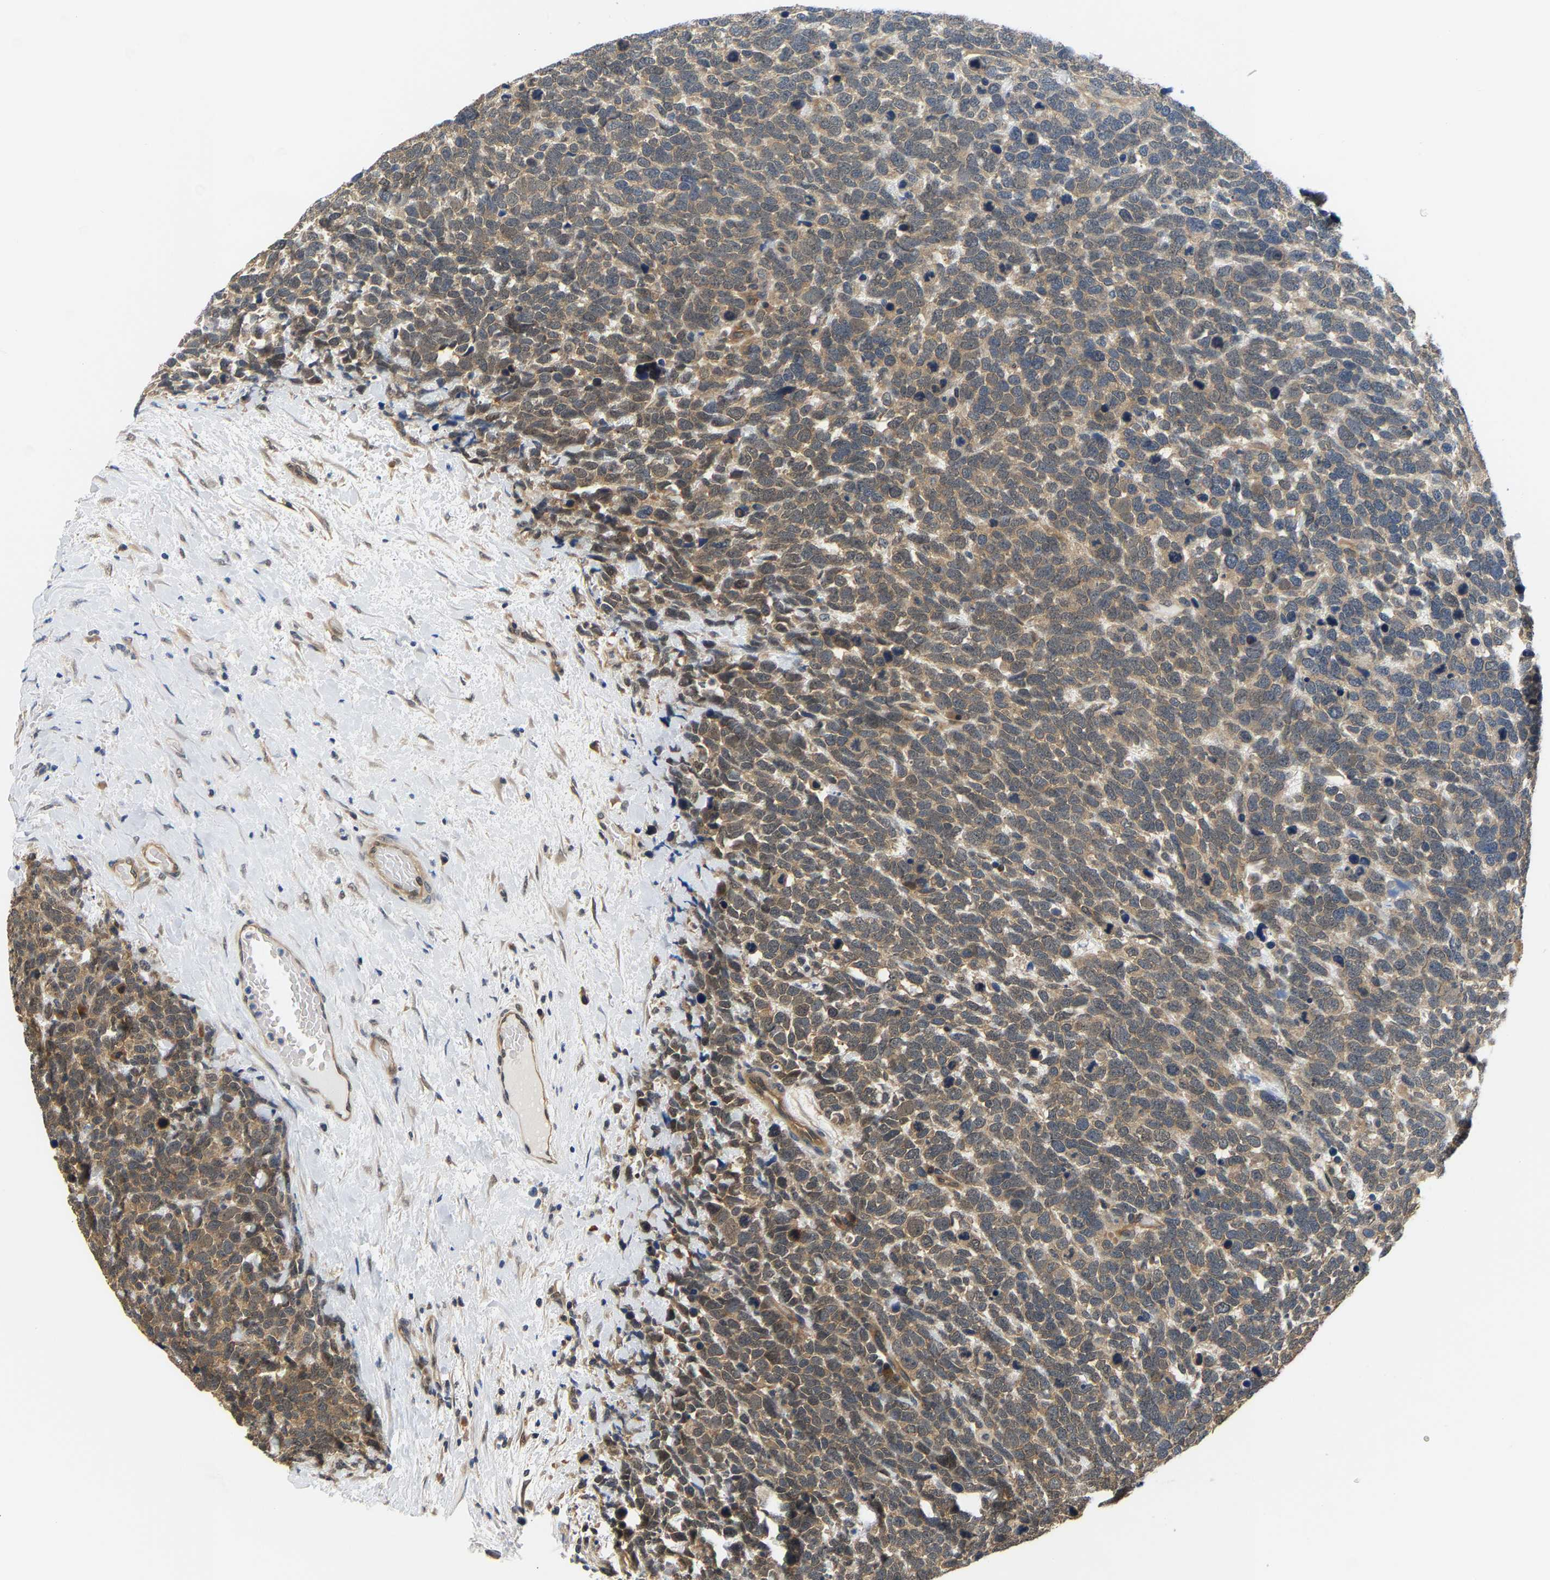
{"staining": {"intensity": "weak", "quantity": ">75%", "location": "cytoplasmic/membranous"}, "tissue": "urothelial cancer", "cell_type": "Tumor cells", "image_type": "cancer", "snomed": [{"axis": "morphology", "description": "Urothelial carcinoma, High grade"}, {"axis": "topography", "description": "Urinary bladder"}], "caption": "A histopathology image showing weak cytoplasmic/membranous staining in approximately >75% of tumor cells in urothelial cancer, as visualized by brown immunohistochemical staining.", "gene": "ARHGEF12", "patient": {"sex": "female", "age": 82}}